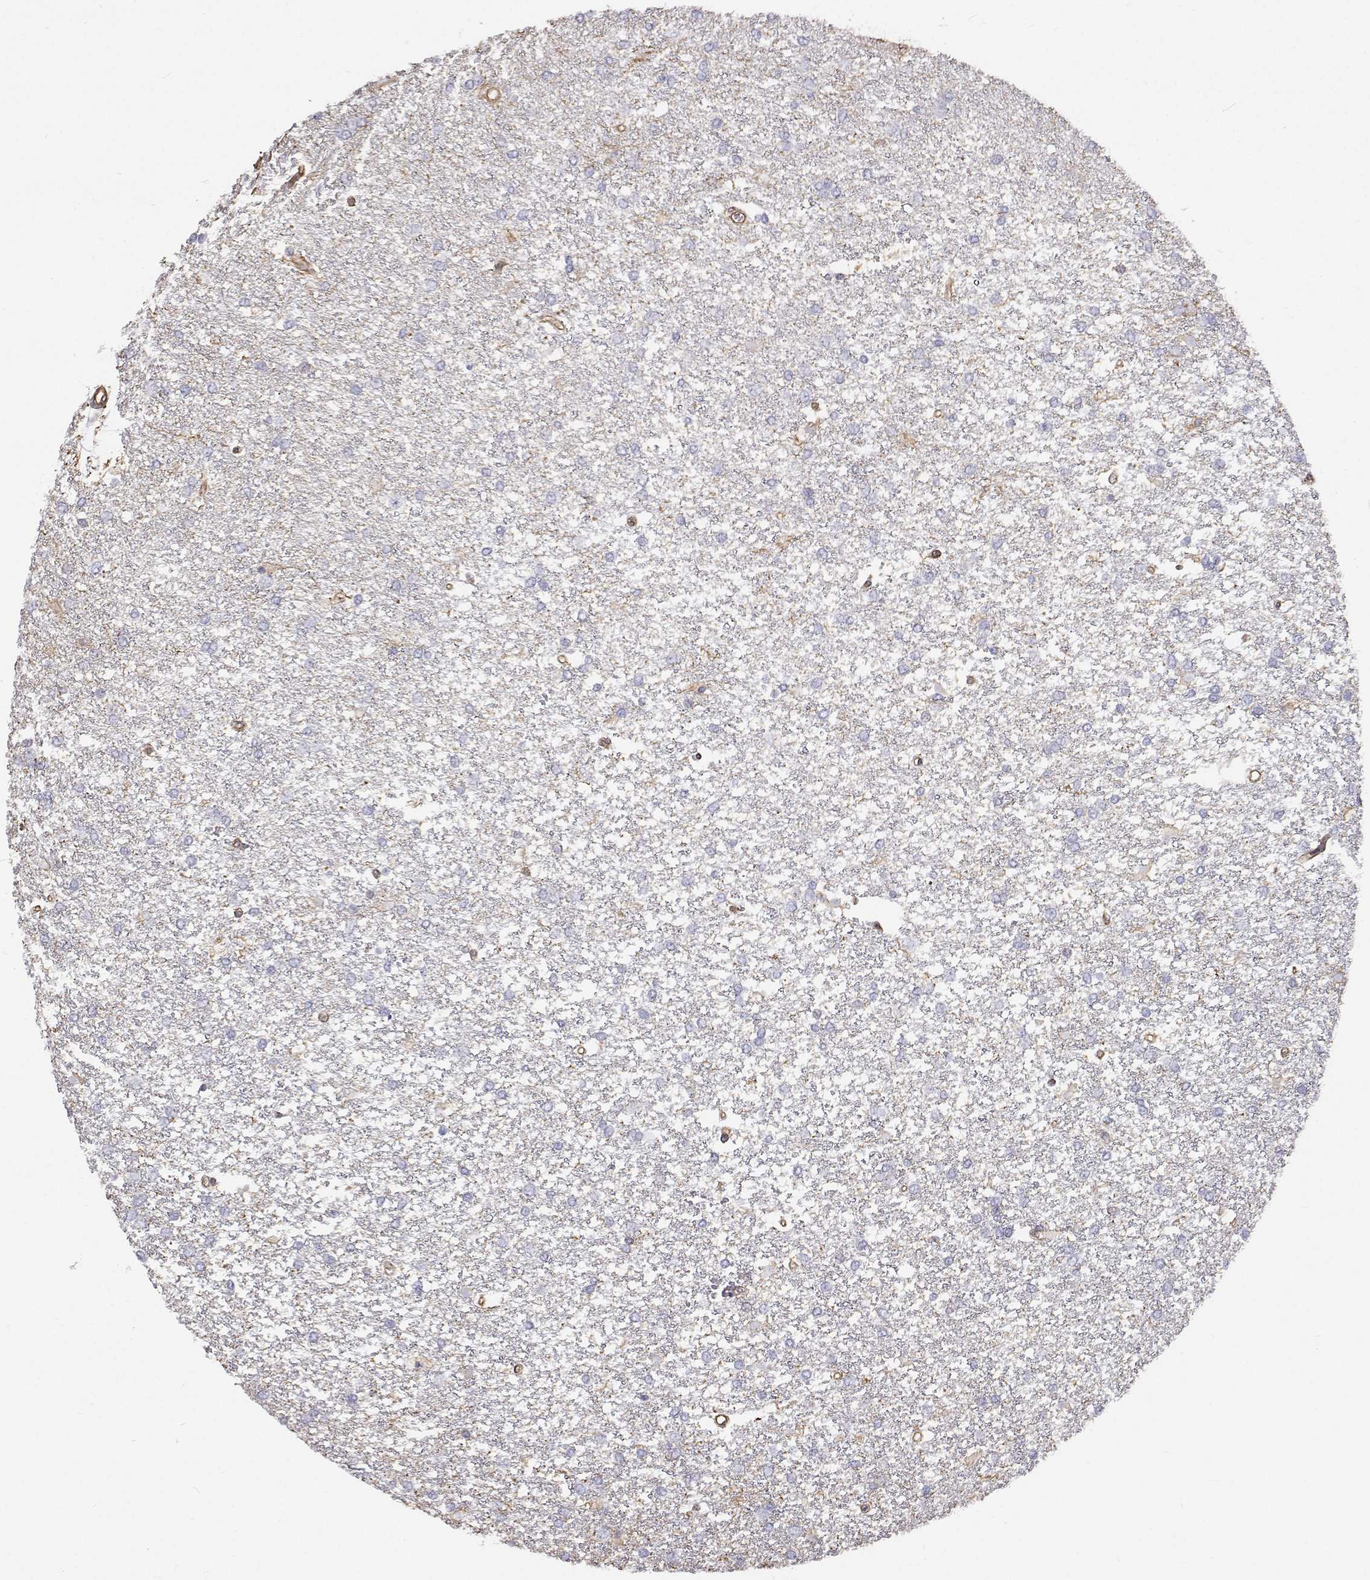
{"staining": {"intensity": "negative", "quantity": "none", "location": "none"}, "tissue": "glioma", "cell_type": "Tumor cells", "image_type": "cancer", "snomed": [{"axis": "morphology", "description": "Glioma, malignant, High grade"}, {"axis": "topography", "description": "Brain"}], "caption": "The micrograph displays no significant staining in tumor cells of high-grade glioma (malignant).", "gene": "GSDMA", "patient": {"sex": "female", "age": 61}}